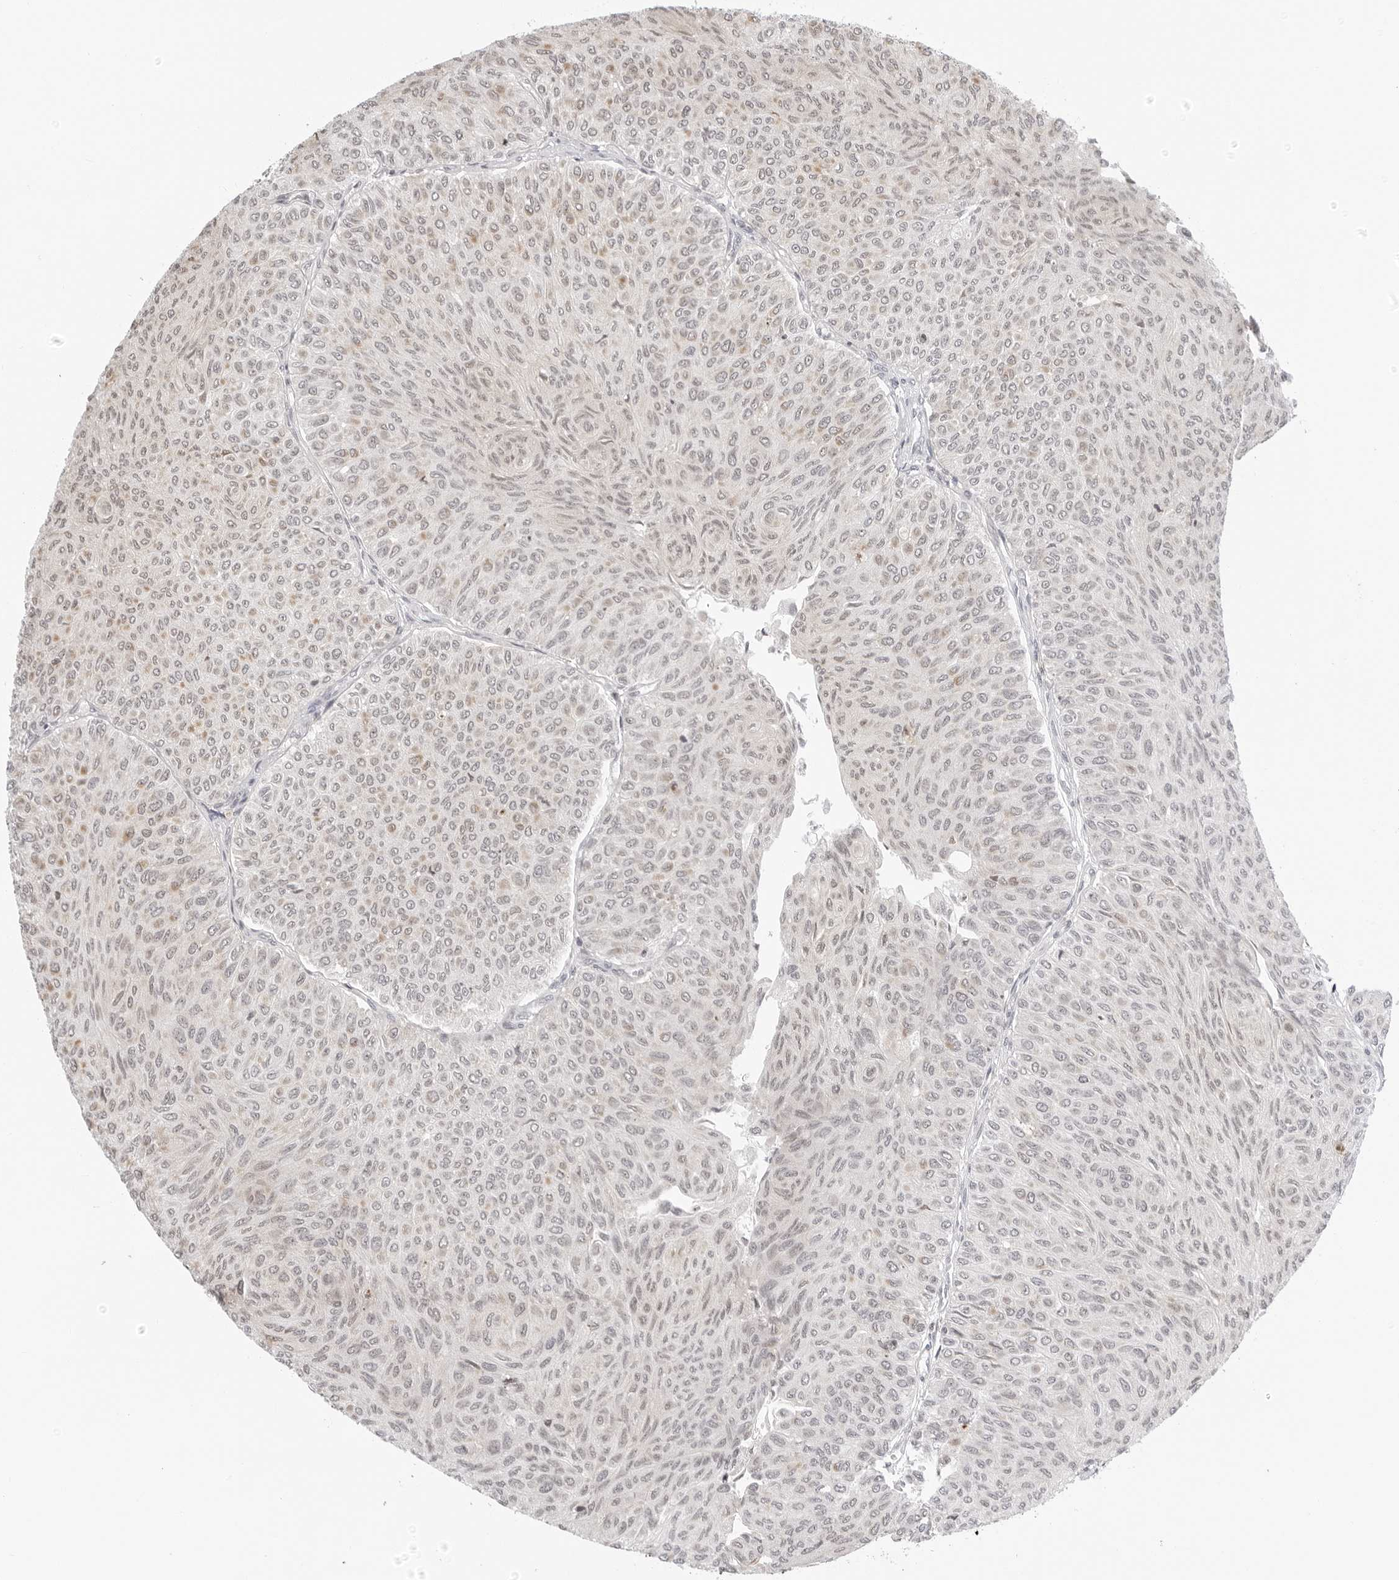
{"staining": {"intensity": "weak", "quantity": "25%-75%", "location": "nuclear"}, "tissue": "urothelial cancer", "cell_type": "Tumor cells", "image_type": "cancer", "snomed": [{"axis": "morphology", "description": "Urothelial carcinoma, Low grade"}, {"axis": "topography", "description": "Urinary bladder"}], "caption": "Brown immunohistochemical staining in urothelial cancer reveals weak nuclear expression in approximately 25%-75% of tumor cells.", "gene": "MSH6", "patient": {"sex": "male", "age": 78}}